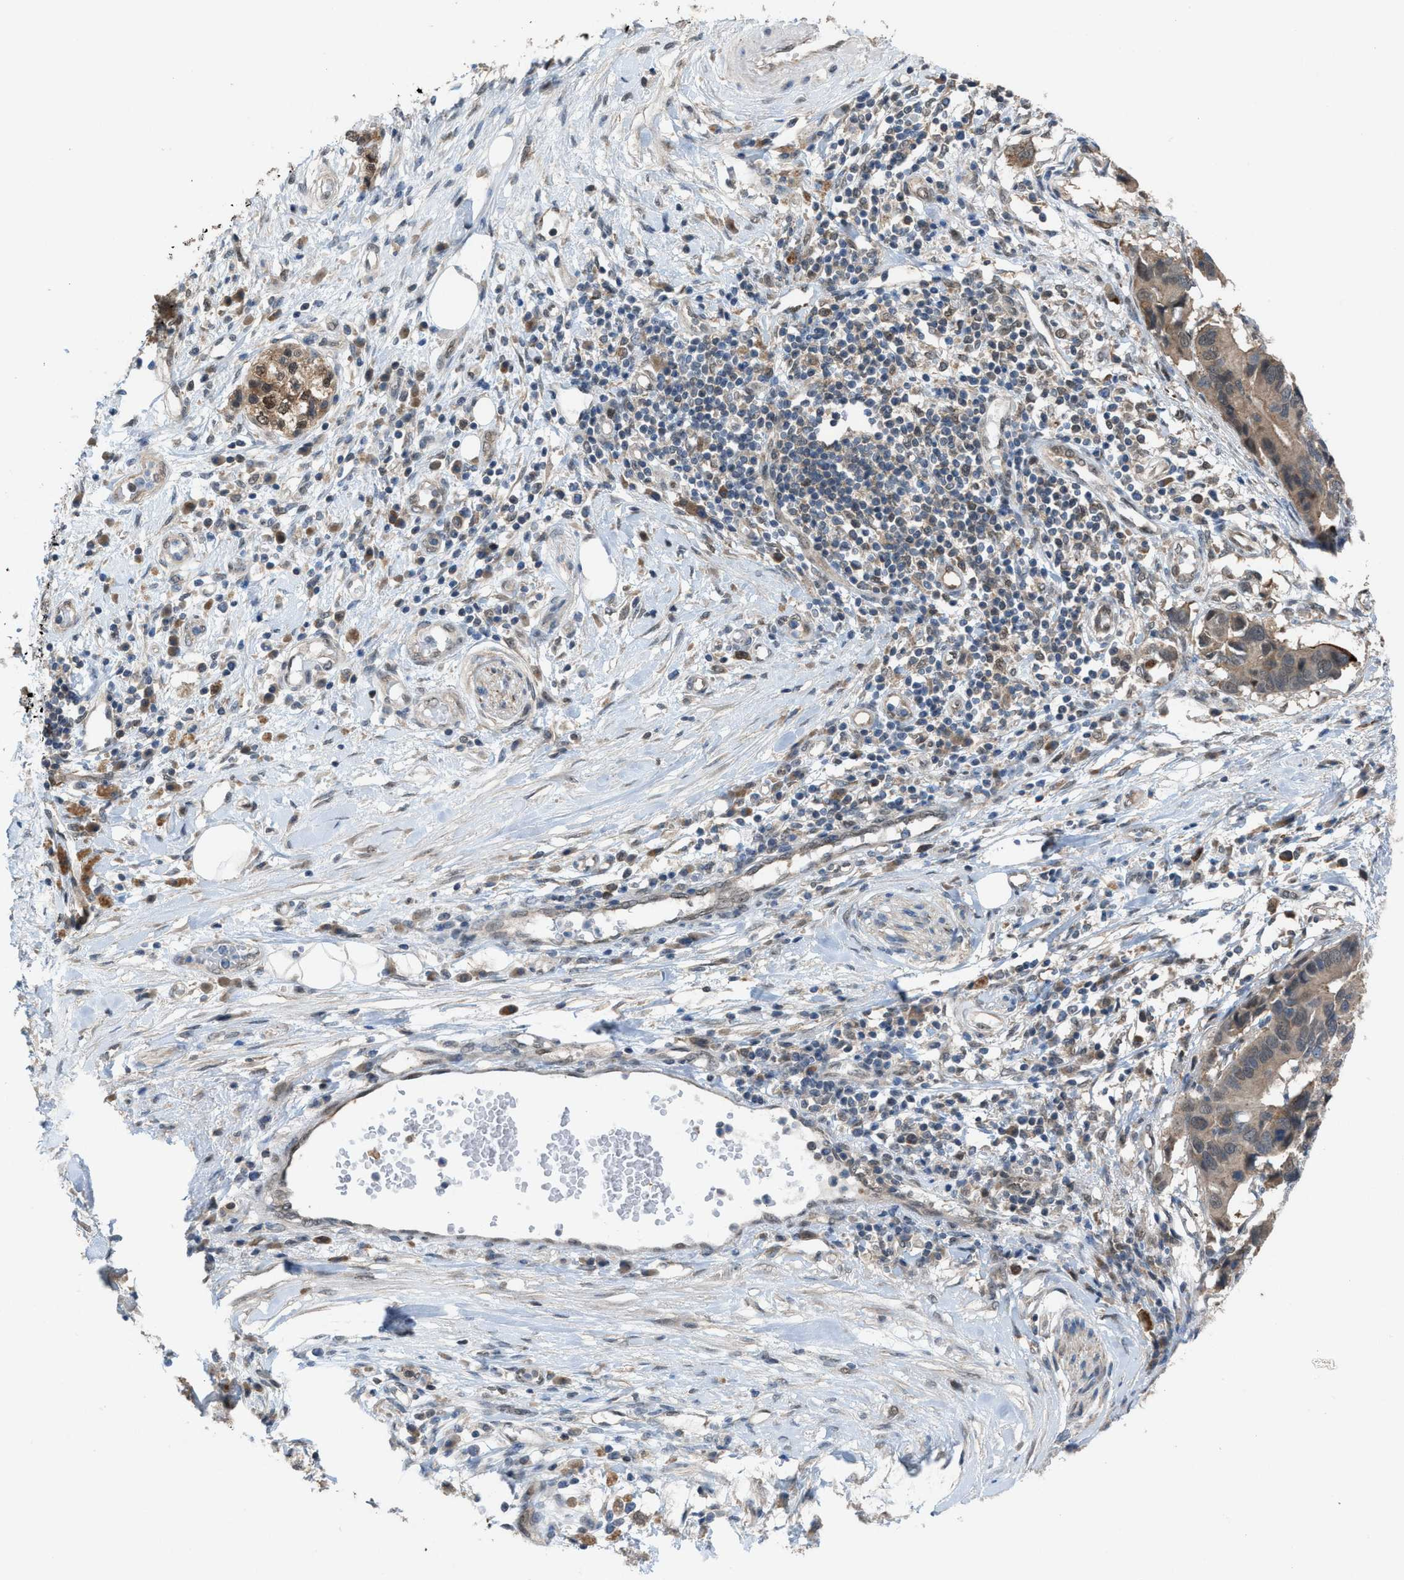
{"staining": {"intensity": "moderate", "quantity": ">75%", "location": "cytoplasmic/membranous,nuclear"}, "tissue": "pancreatic cancer", "cell_type": "Tumor cells", "image_type": "cancer", "snomed": [{"axis": "morphology", "description": "Adenocarcinoma, NOS"}, {"axis": "topography", "description": "Pancreas"}], "caption": "Immunohistochemical staining of human adenocarcinoma (pancreatic) shows medium levels of moderate cytoplasmic/membranous and nuclear staining in approximately >75% of tumor cells.", "gene": "PLAA", "patient": {"sex": "female", "age": 56}}